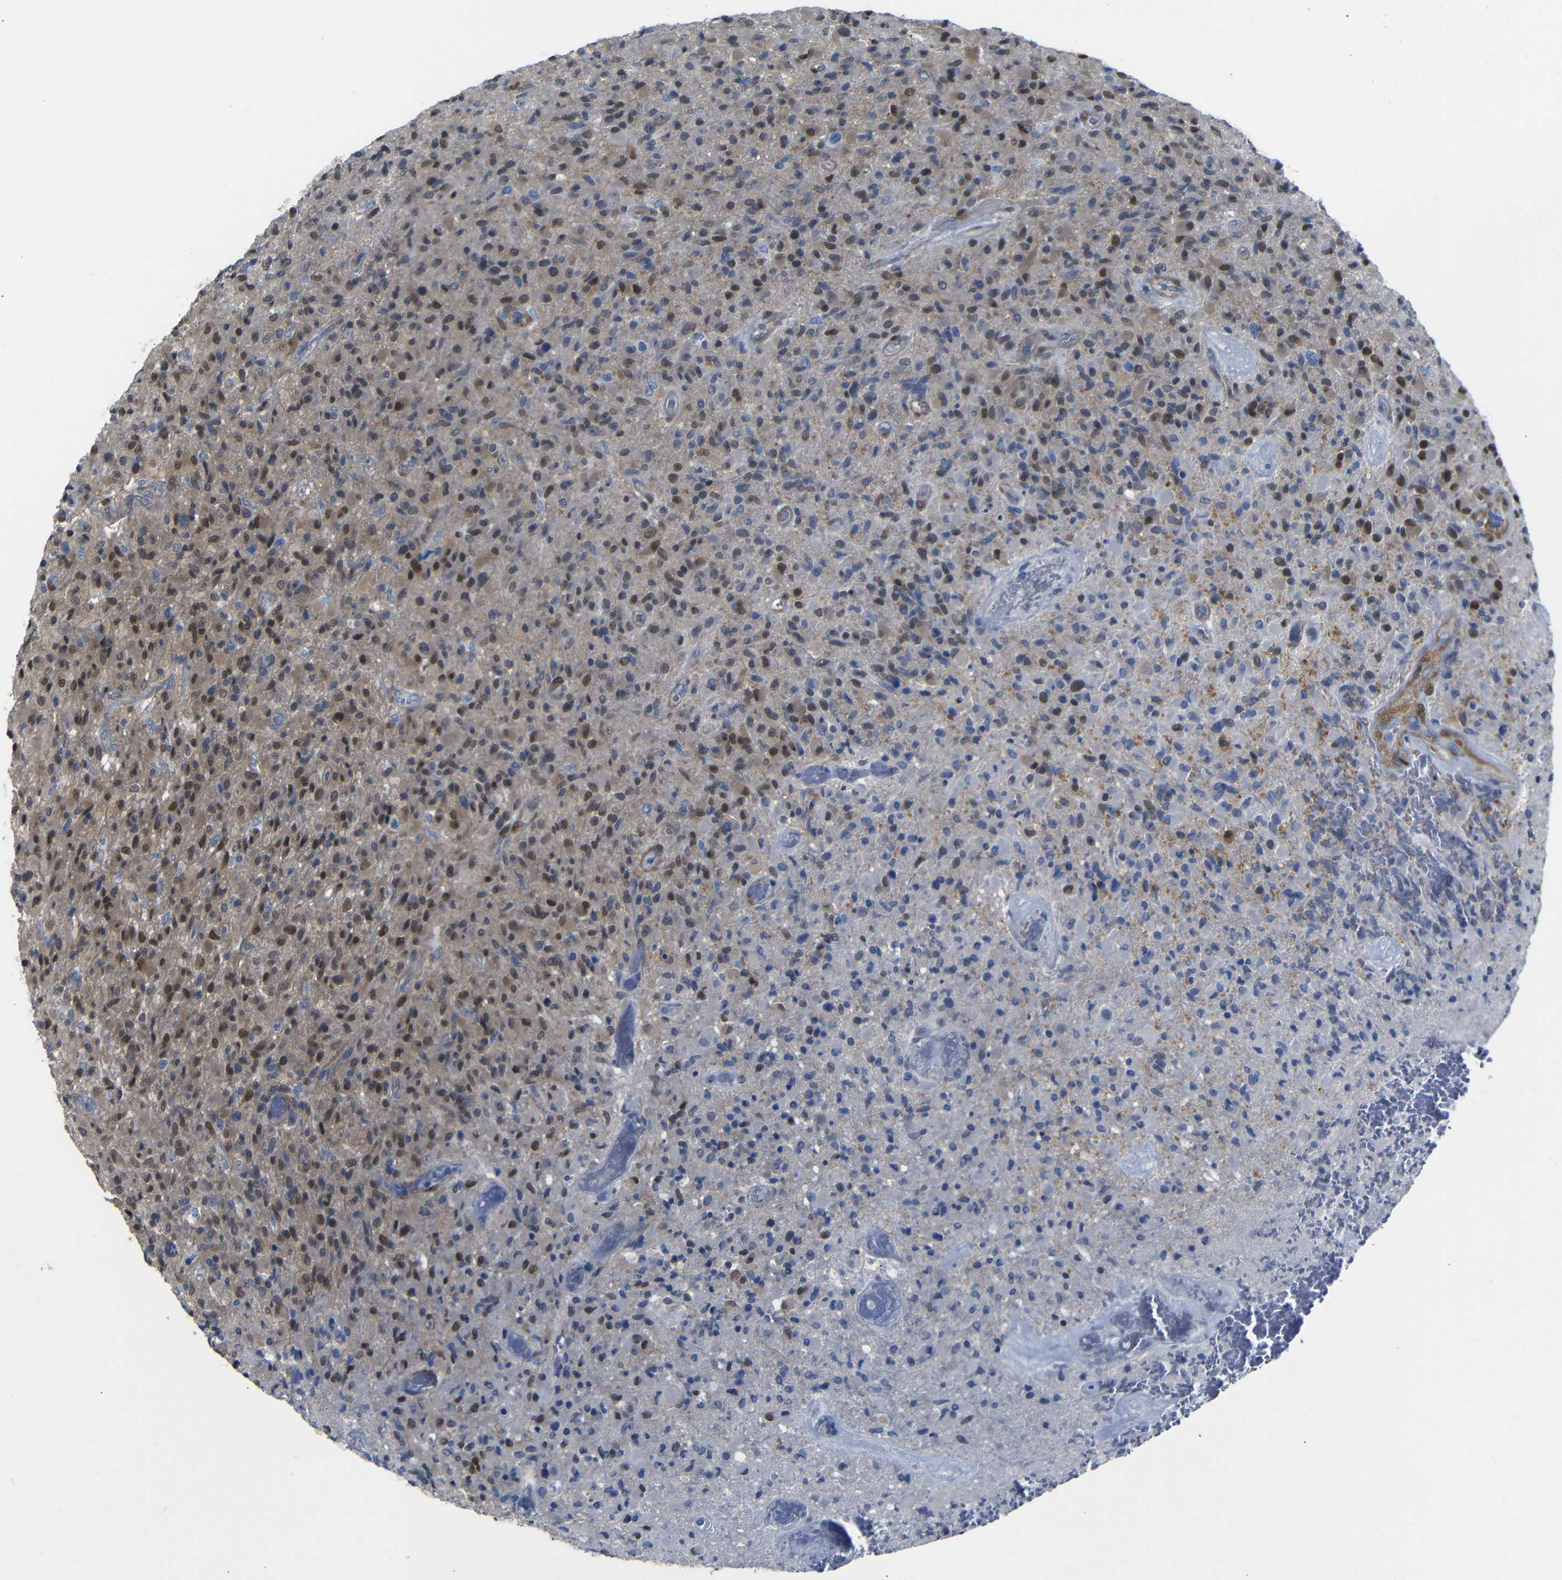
{"staining": {"intensity": "moderate", "quantity": "25%-75%", "location": "cytoplasmic/membranous,nuclear"}, "tissue": "glioma", "cell_type": "Tumor cells", "image_type": "cancer", "snomed": [{"axis": "morphology", "description": "Glioma, malignant, High grade"}, {"axis": "topography", "description": "Brain"}], "caption": "Human glioma stained with a protein marker demonstrates moderate staining in tumor cells.", "gene": "YAP1", "patient": {"sex": "male", "age": 71}}